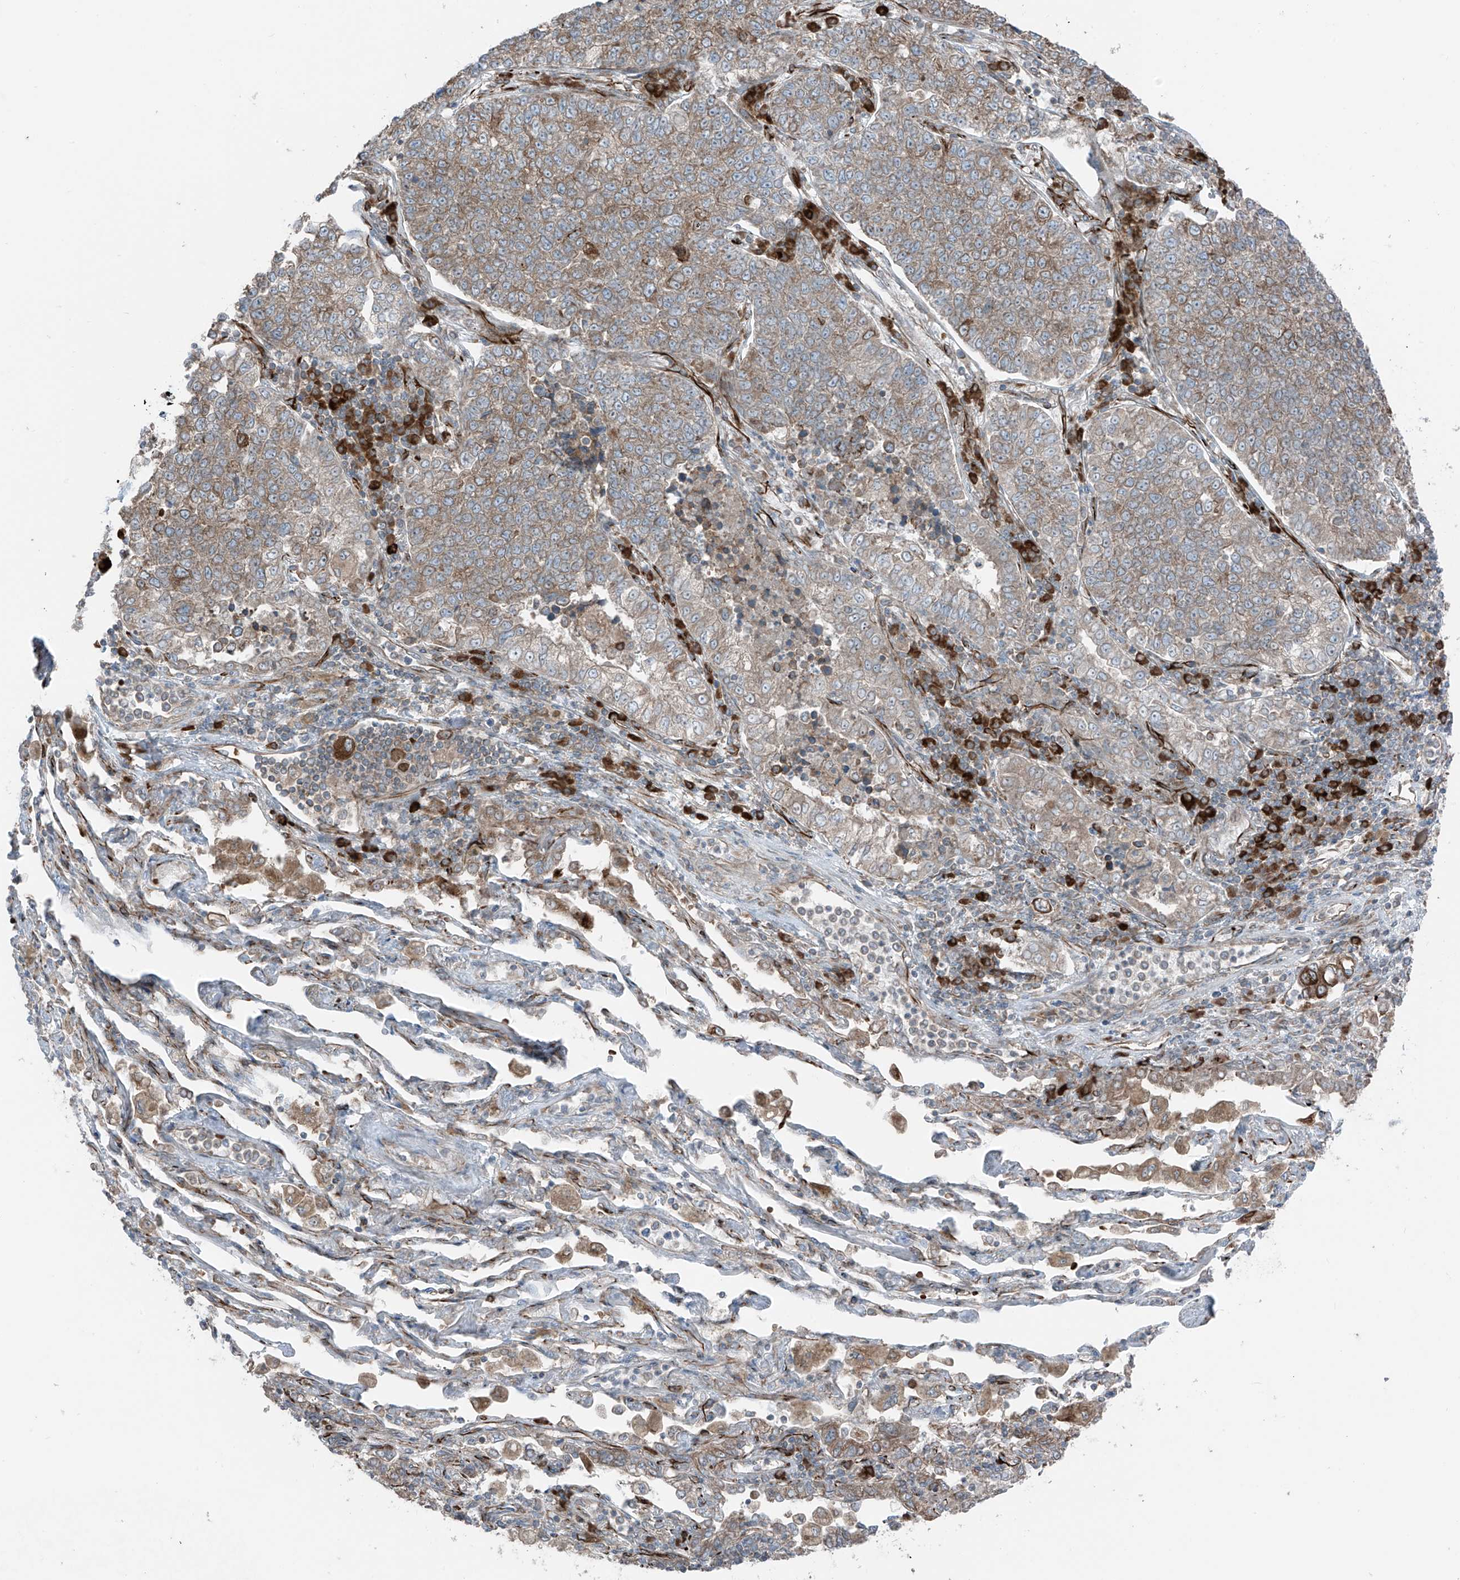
{"staining": {"intensity": "moderate", "quantity": ">75%", "location": "cytoplasmic/membranous"}, "tissue": "lung cancer", "cell_type": "Tumor cells", "image_type": "cancer", "snomed": [{"axis": "morphology", "description": "Adenocarcinoma, NOS"}, {"axis": "topography", "description": "Lung"}], "caption": "Immunohistochemical staining of lung adenocarcinoma exhibits medium levels of moderate cytoplasmic/membranous expression in approximately >75% of tumor cells.", "gene": "ERLEC1", "patient": {"sex": "male", "age": 49}}